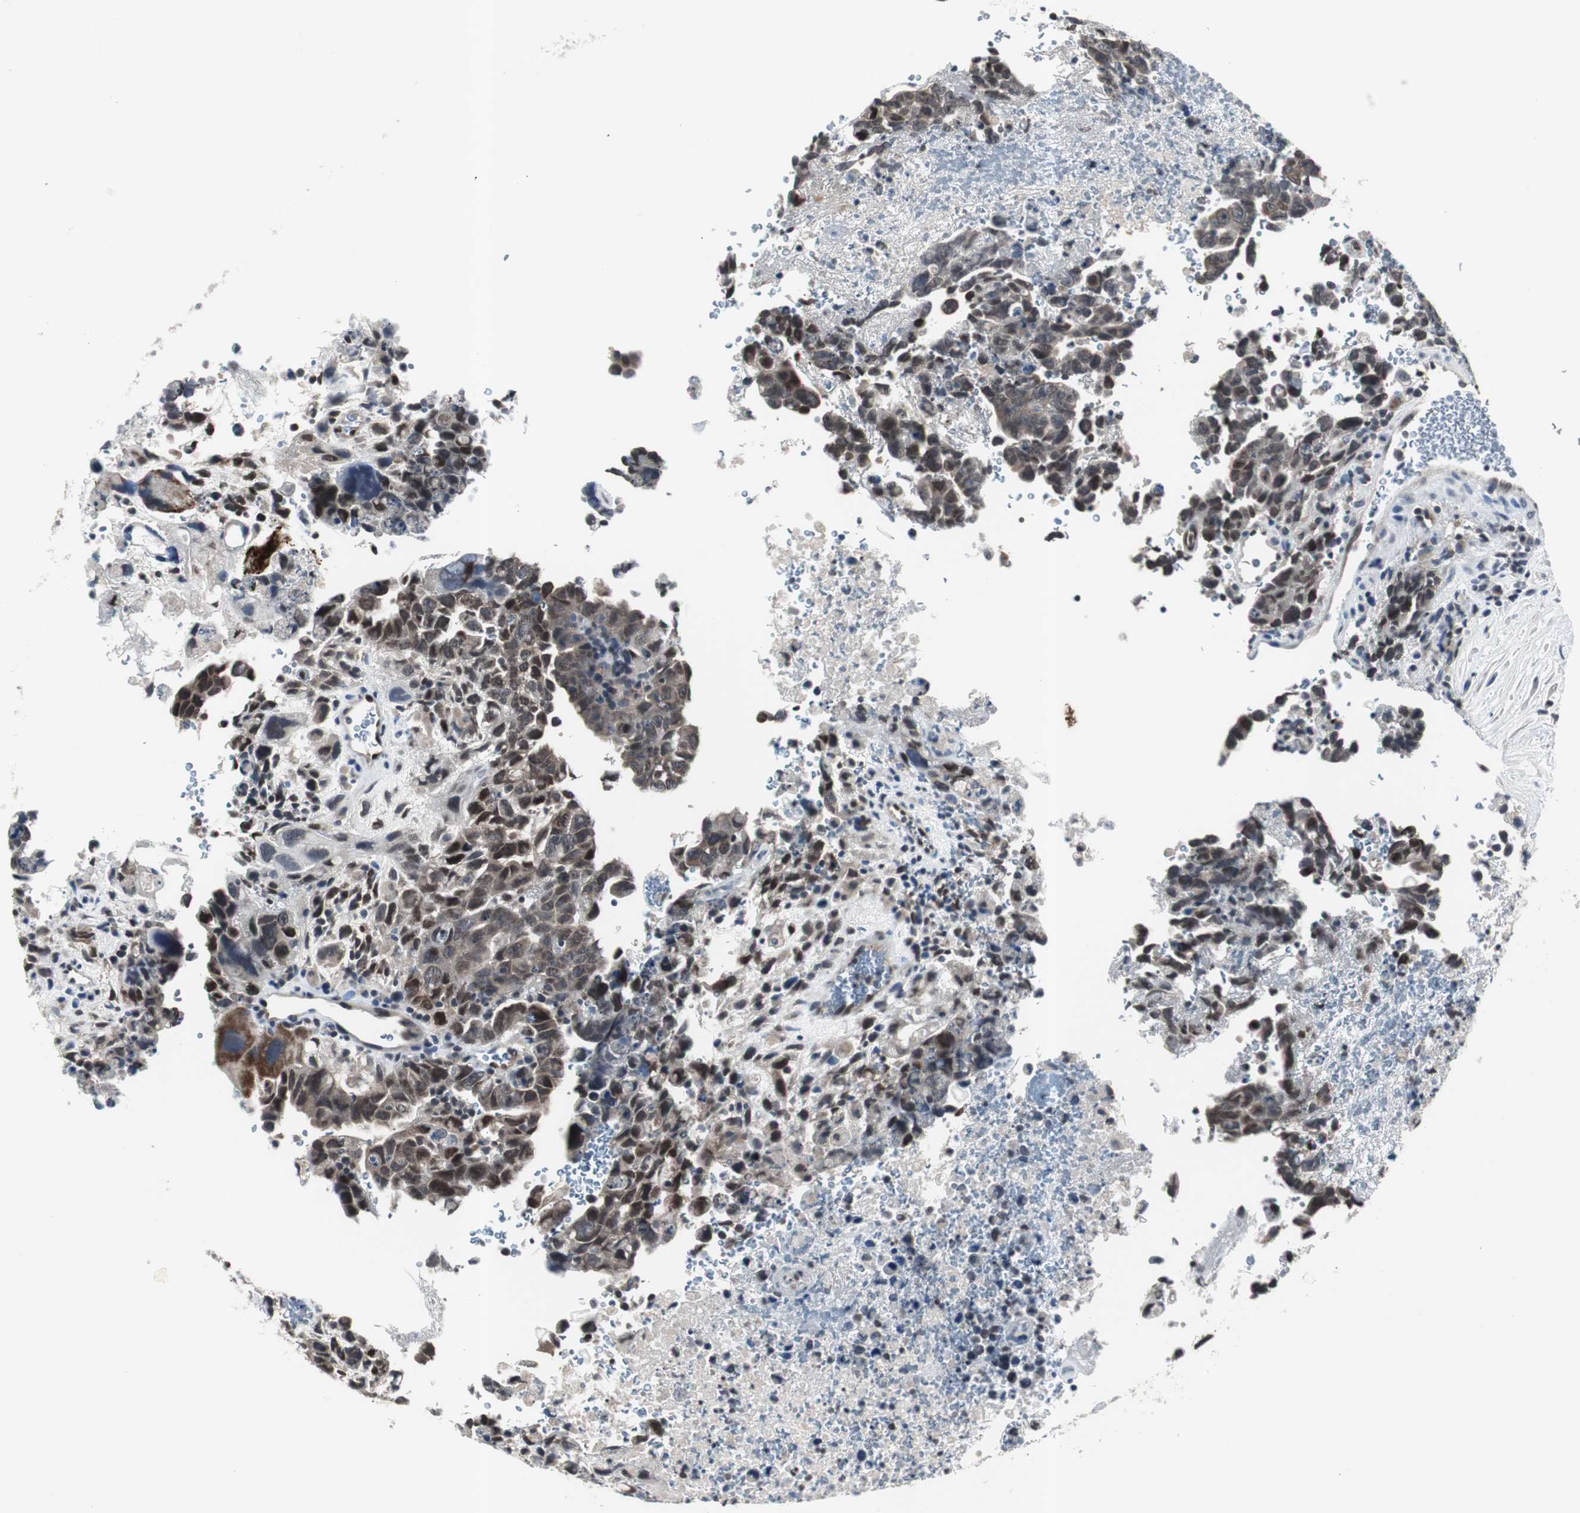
{"staining": {"intensity": "weak", "quantity": ">75%", "location": "cytoplasmic/membranous"}, "tissue": "testis cancer", "cell_type": "Tumor cells", "image_type": "cancer", "snomed": [{"axis": "morphology", "description": "Carcinoma, Embryonal, NOS"}, {"axis": "topography", "description": "Testis"}], "caption": "Weak cytoplasmic/membranous positivity for a protein is seen in about >75% of tumor cells of testis embryonal carcinoma using immunohistochemistry.", "gene": "SMAD1", "patient": {"sex": "male", "age": 28}}